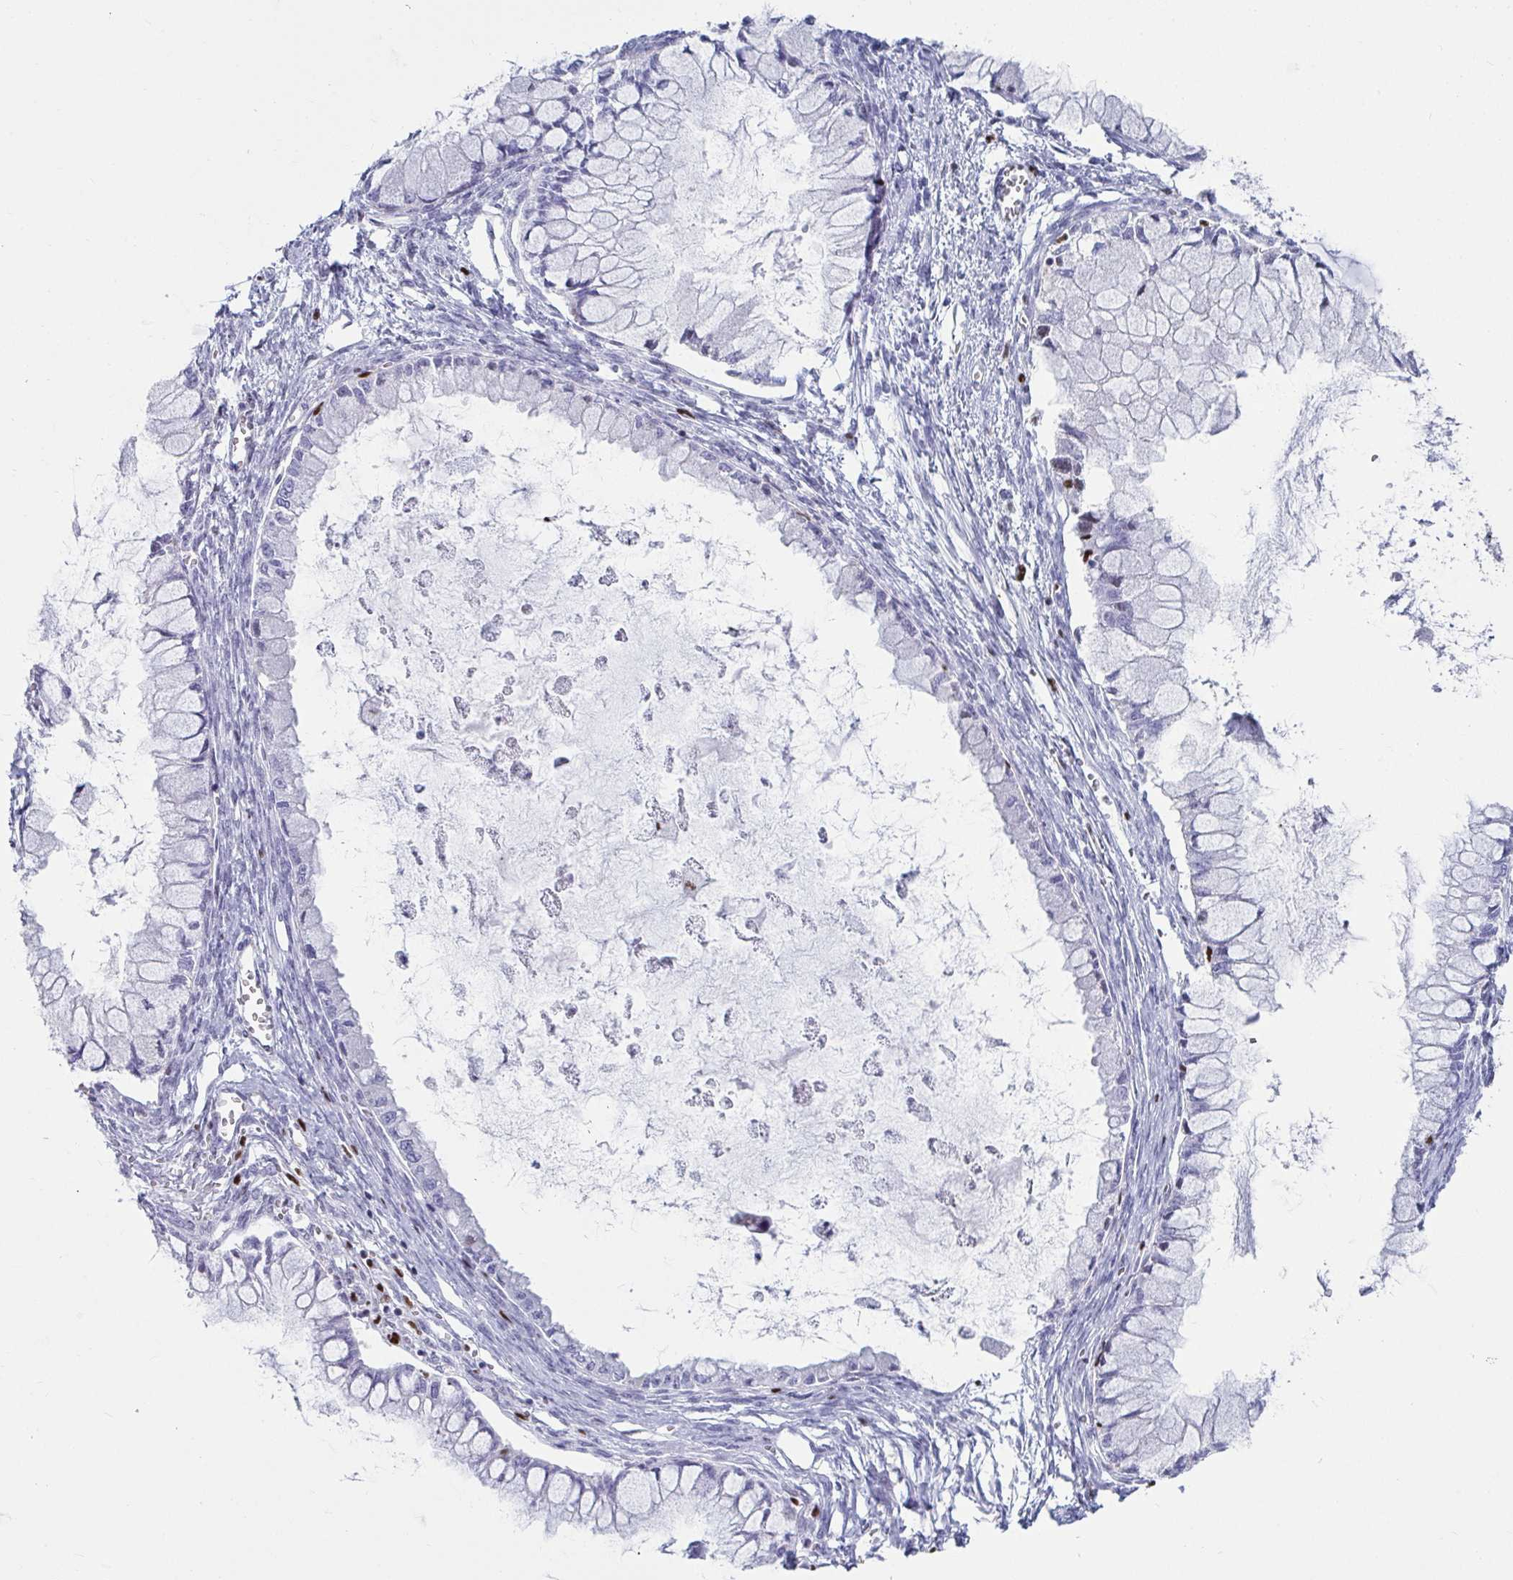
{"staining": {"intensity": "negative", "quantity": "none", "location": "none"}, "tissue": "ovarian cancer", "cell_type": "Tumor cells", "image_type": "cancer", "snomed": [{"axis": "morphology", "description": "Cystadenocarcinoma, mucinous, NOS"}, {"axis": "topography", "description": "Ovary"}], "caption": "Photomicrograph shows no protein expression in tumor cells of ovarian cancer tissue.", "gene": "ZNF586", "patient": {"sex": "female", "age": 34}}